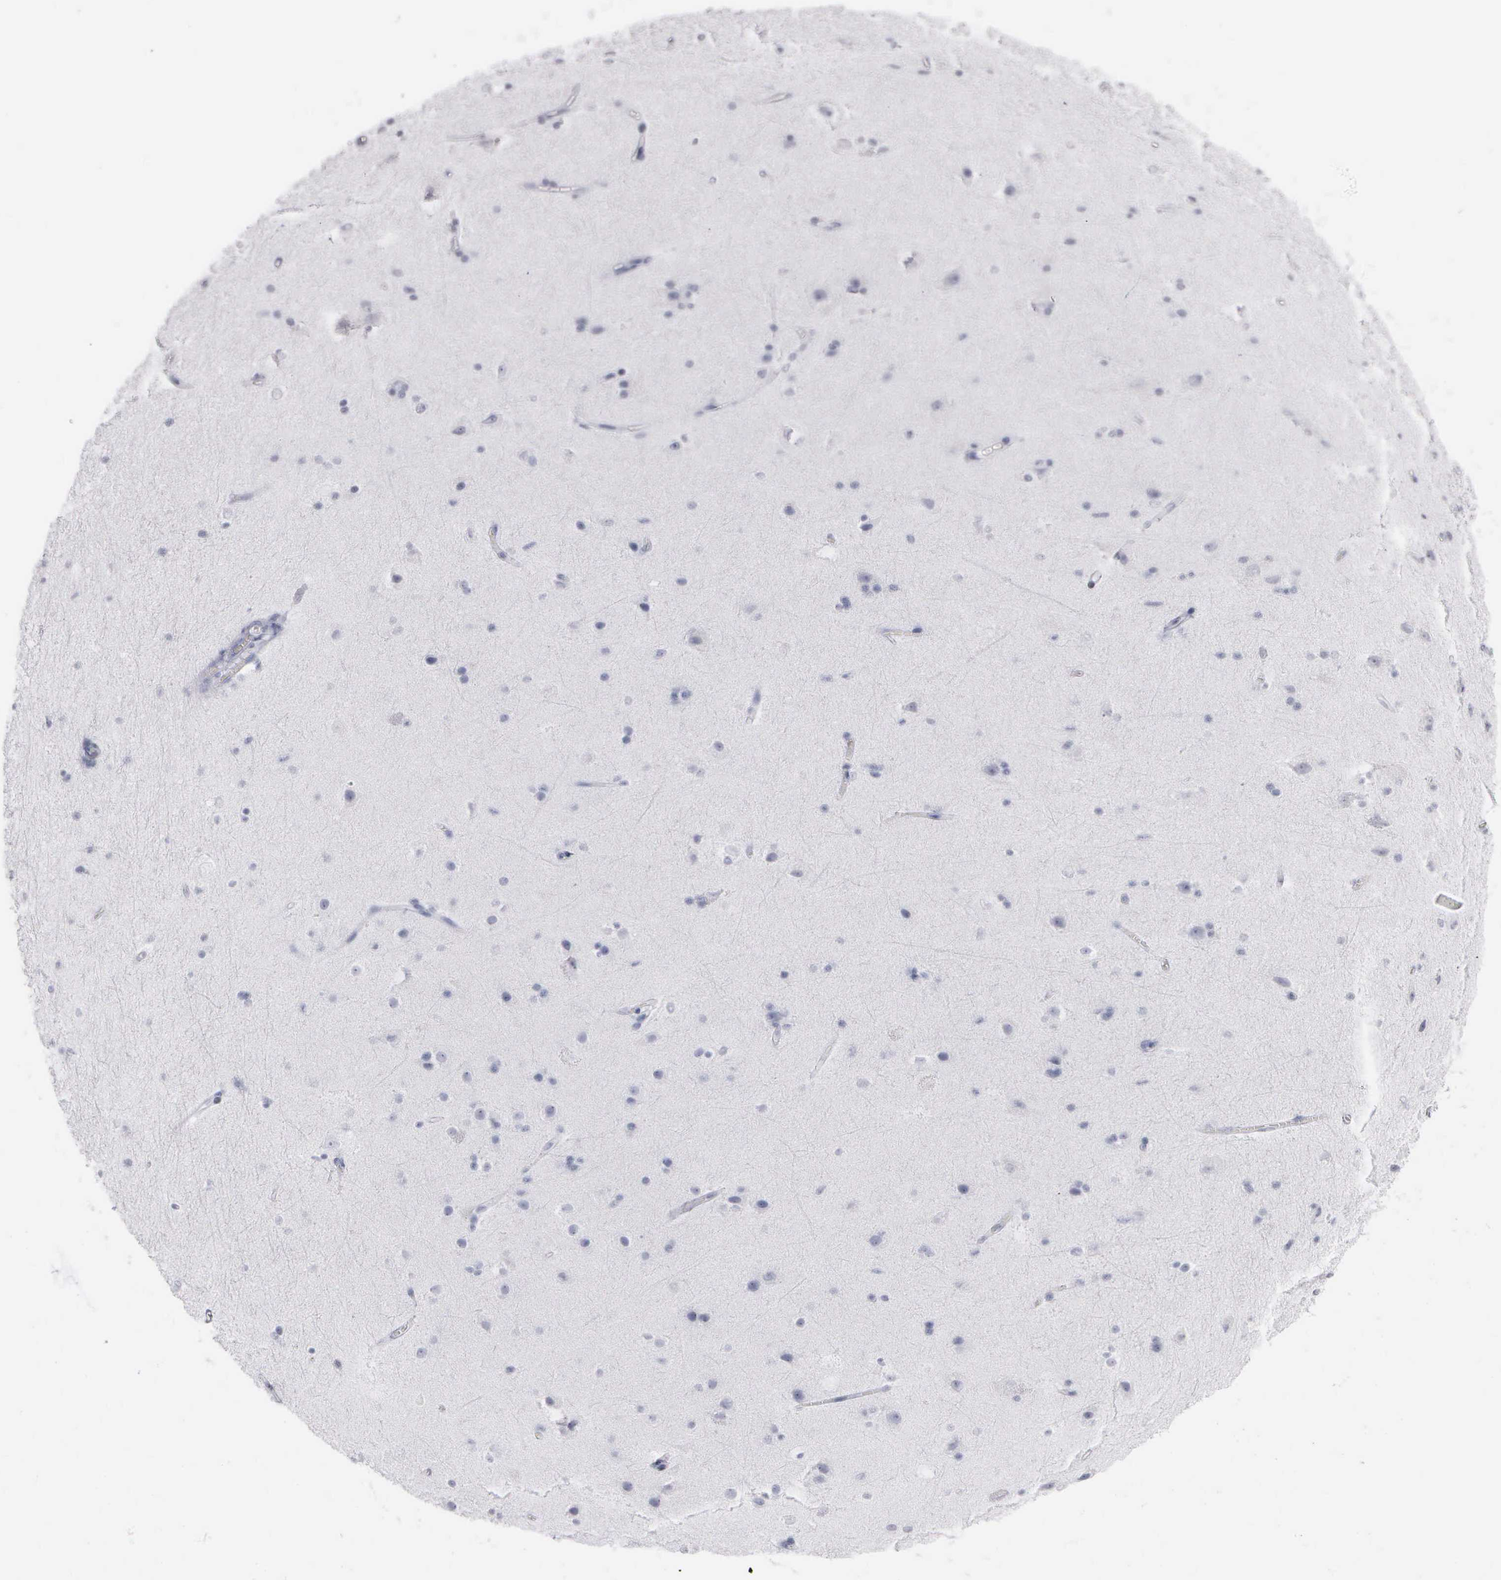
{"staining": {"intensity": "negative", "quantity": "none", "location": "none"}, "tissue": "cerebral cortex", "cell_type": "Endothelial cells", "image_type": "normal", "snomed": [{"axis": "morphology", "description": "Normal tissue, NOS"}, {"axis": "topography", "description": "Cerebral cortex"}, {"axis": "topography", "description": "Hippocampus"}], "caption": "Immunohistochemistry histopathology image of benign cerebral cortex stained for a protein (brown), which shows no expression in endothelial cells.", "gene": "NKX2", "patient": {"sex": "female", "age": 19}}